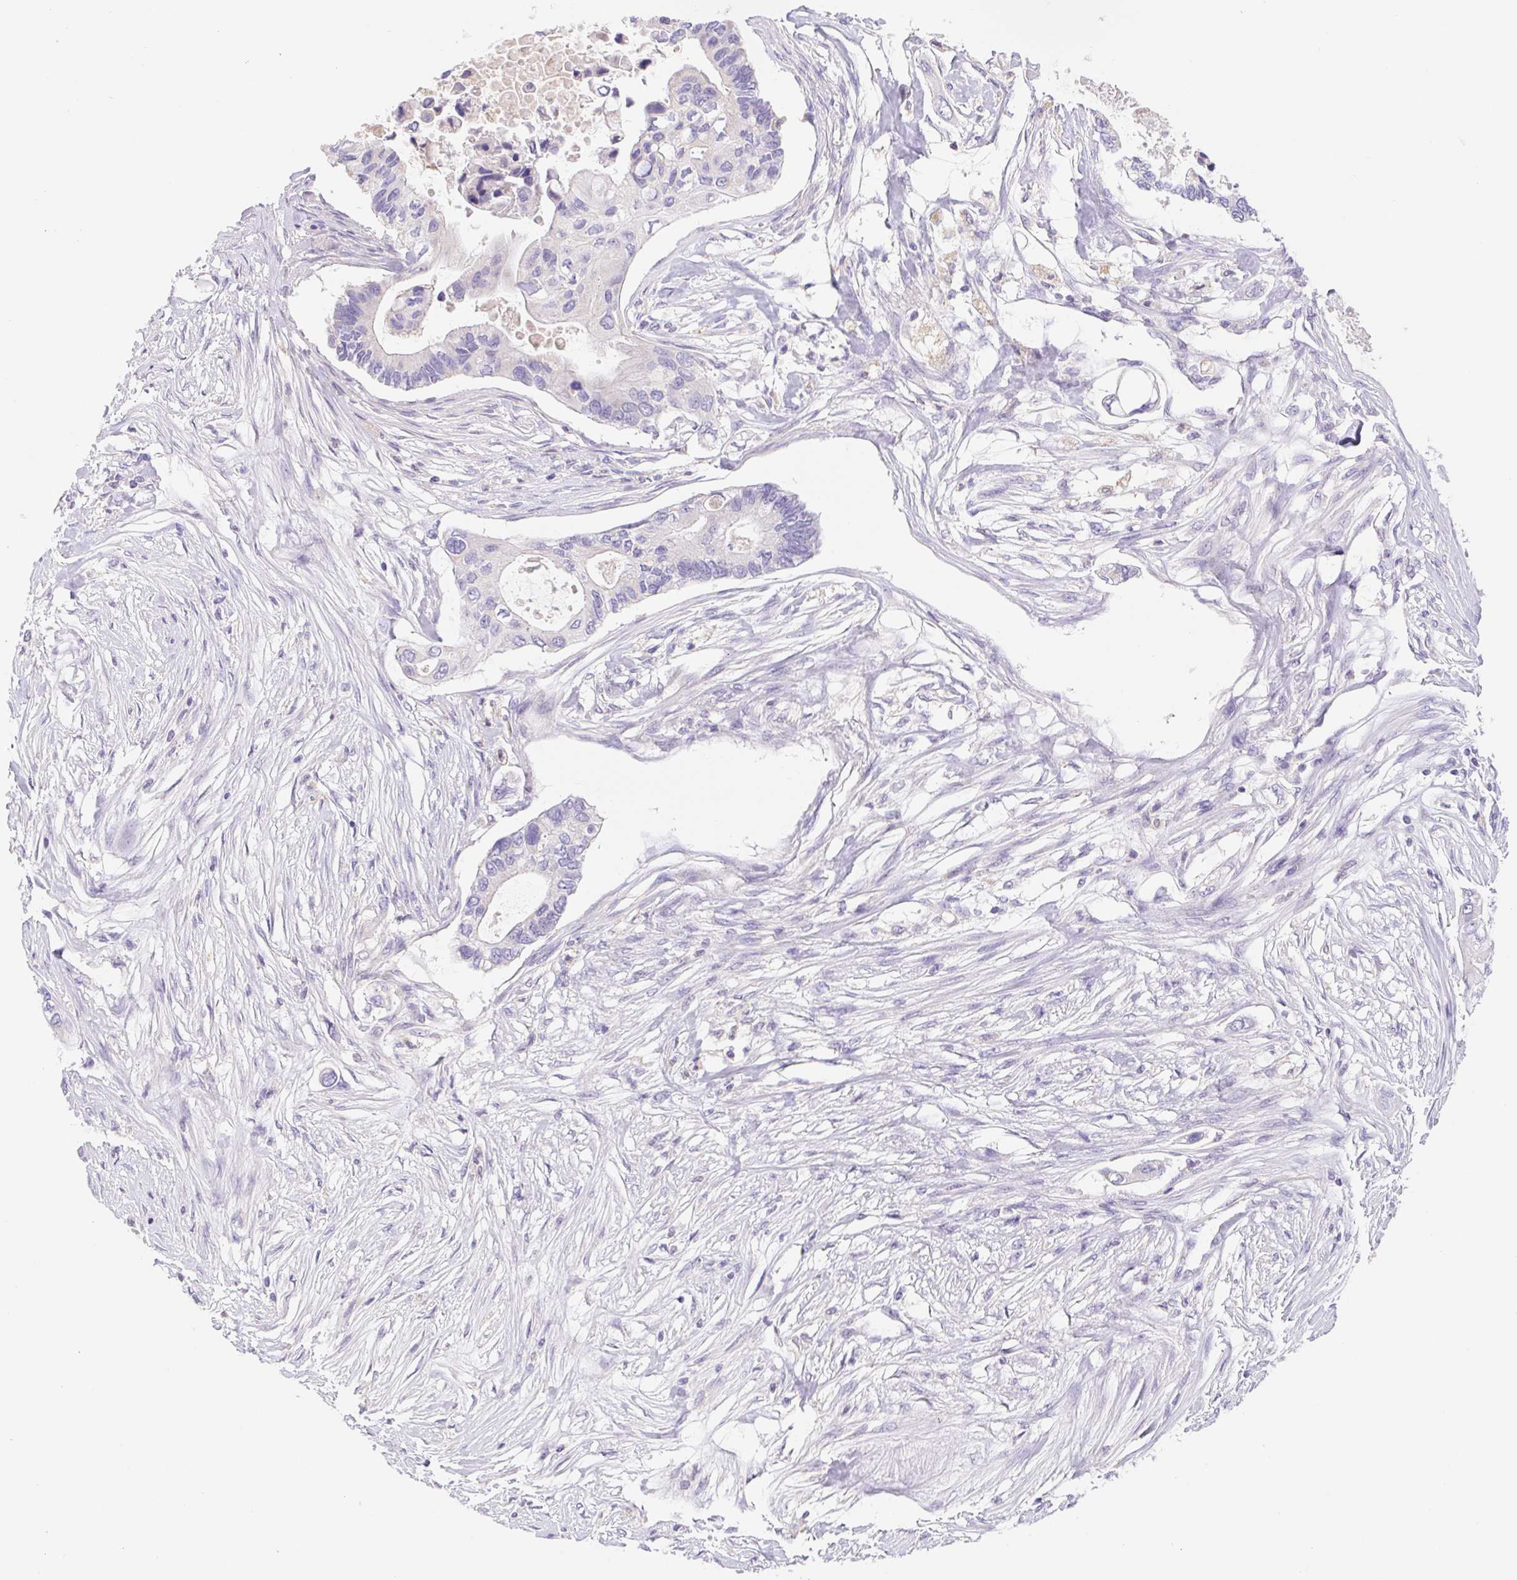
{"staining": {"intensity": "negative", "quantity": "none", "location": "none"}, "tissue": "pancreatic cancer", "cell_type": "Tumor cells", "image_type": "cancer", "snomed": [{"axis": "morphology", "description": "Adenocarcinoma, NOS"}, {"axis": "topography", "description": "Pancreas"}], "caption": "High power microscopy photomicrograph of an immunohistochemistry (IHC) micrograph of pancreatic cancer, revealing no significant positivity in tumor cells.", "gene": "FKBP6", "patient": {"sex": "female", "age": 63}}